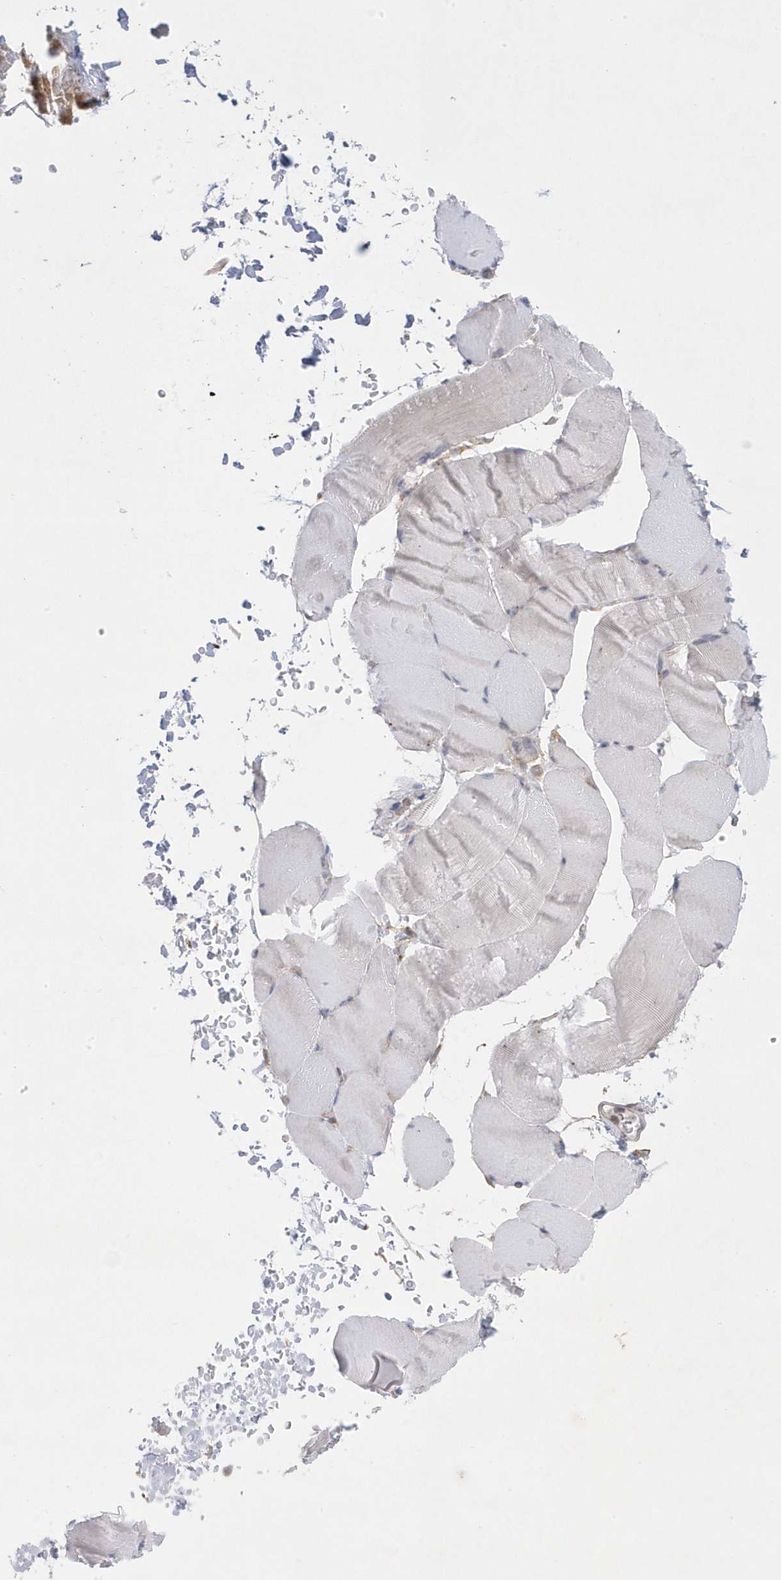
{"staining": {"intensity": "negative", "quantity": "none", "location": "none"}, "tissue": "skeletal muscle", "cell_type": "Myocytes", "image_type": "normal", "snomed": [{"axis": "morphology", "description": "Normal tissue, NOS"}, {"axis": "topography", "description": "Skeletal muscle"}, {"axis": "topography", "description": "Parathyroid gland"}], "caption": "Immunohistochemistry of normal human skeletal muscle exhibits no positivity in myocytes.", "gene": "ANAPC1", "patient": {"sex": "female", "age": 37}}